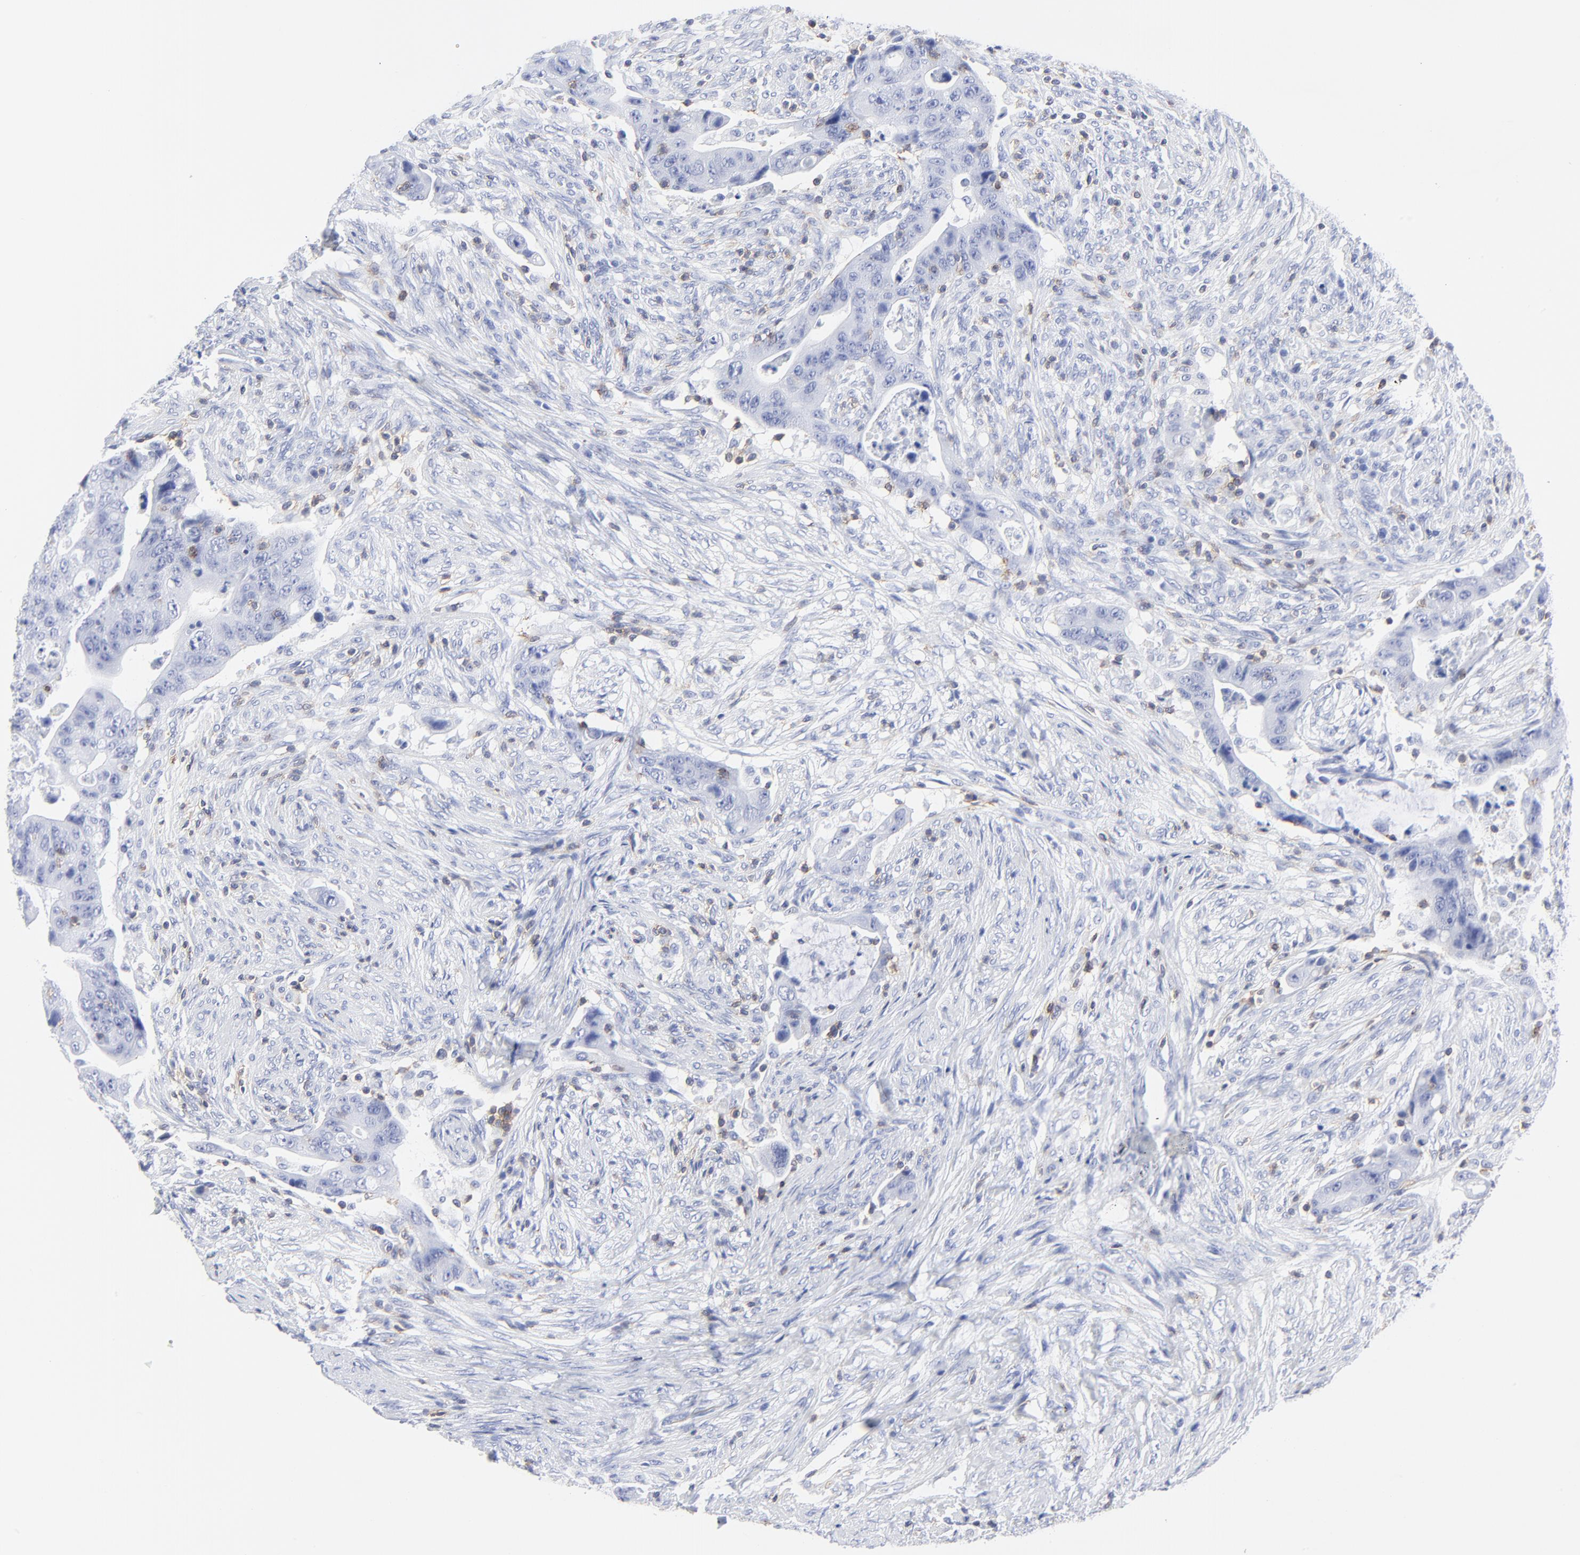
{"staining": {"intensity": "negative", "quantity": "none", "location": "none"}, "tissue": "colorectal cancer", "cell_type": "Tumor cells", "image_type": "cancer", "snomed": [{"axis": "morphology", "description": "Adenocarcinoma, NOS"}, {"axis": "topography", "description": "Rectum"}], "caption": "High power microscopy micrograph of an immunohistochemistry (IHC) histopathology image of adenocarcinoma (colorectal), revealing no significant staining in tumor cells. (DAB (3,3'-diaminobenzidine) immunohistochemistry (IHC) with hematoxylin counter stain).", "gene": "LCK", "patient": {"sex": "female", "age": 71}}